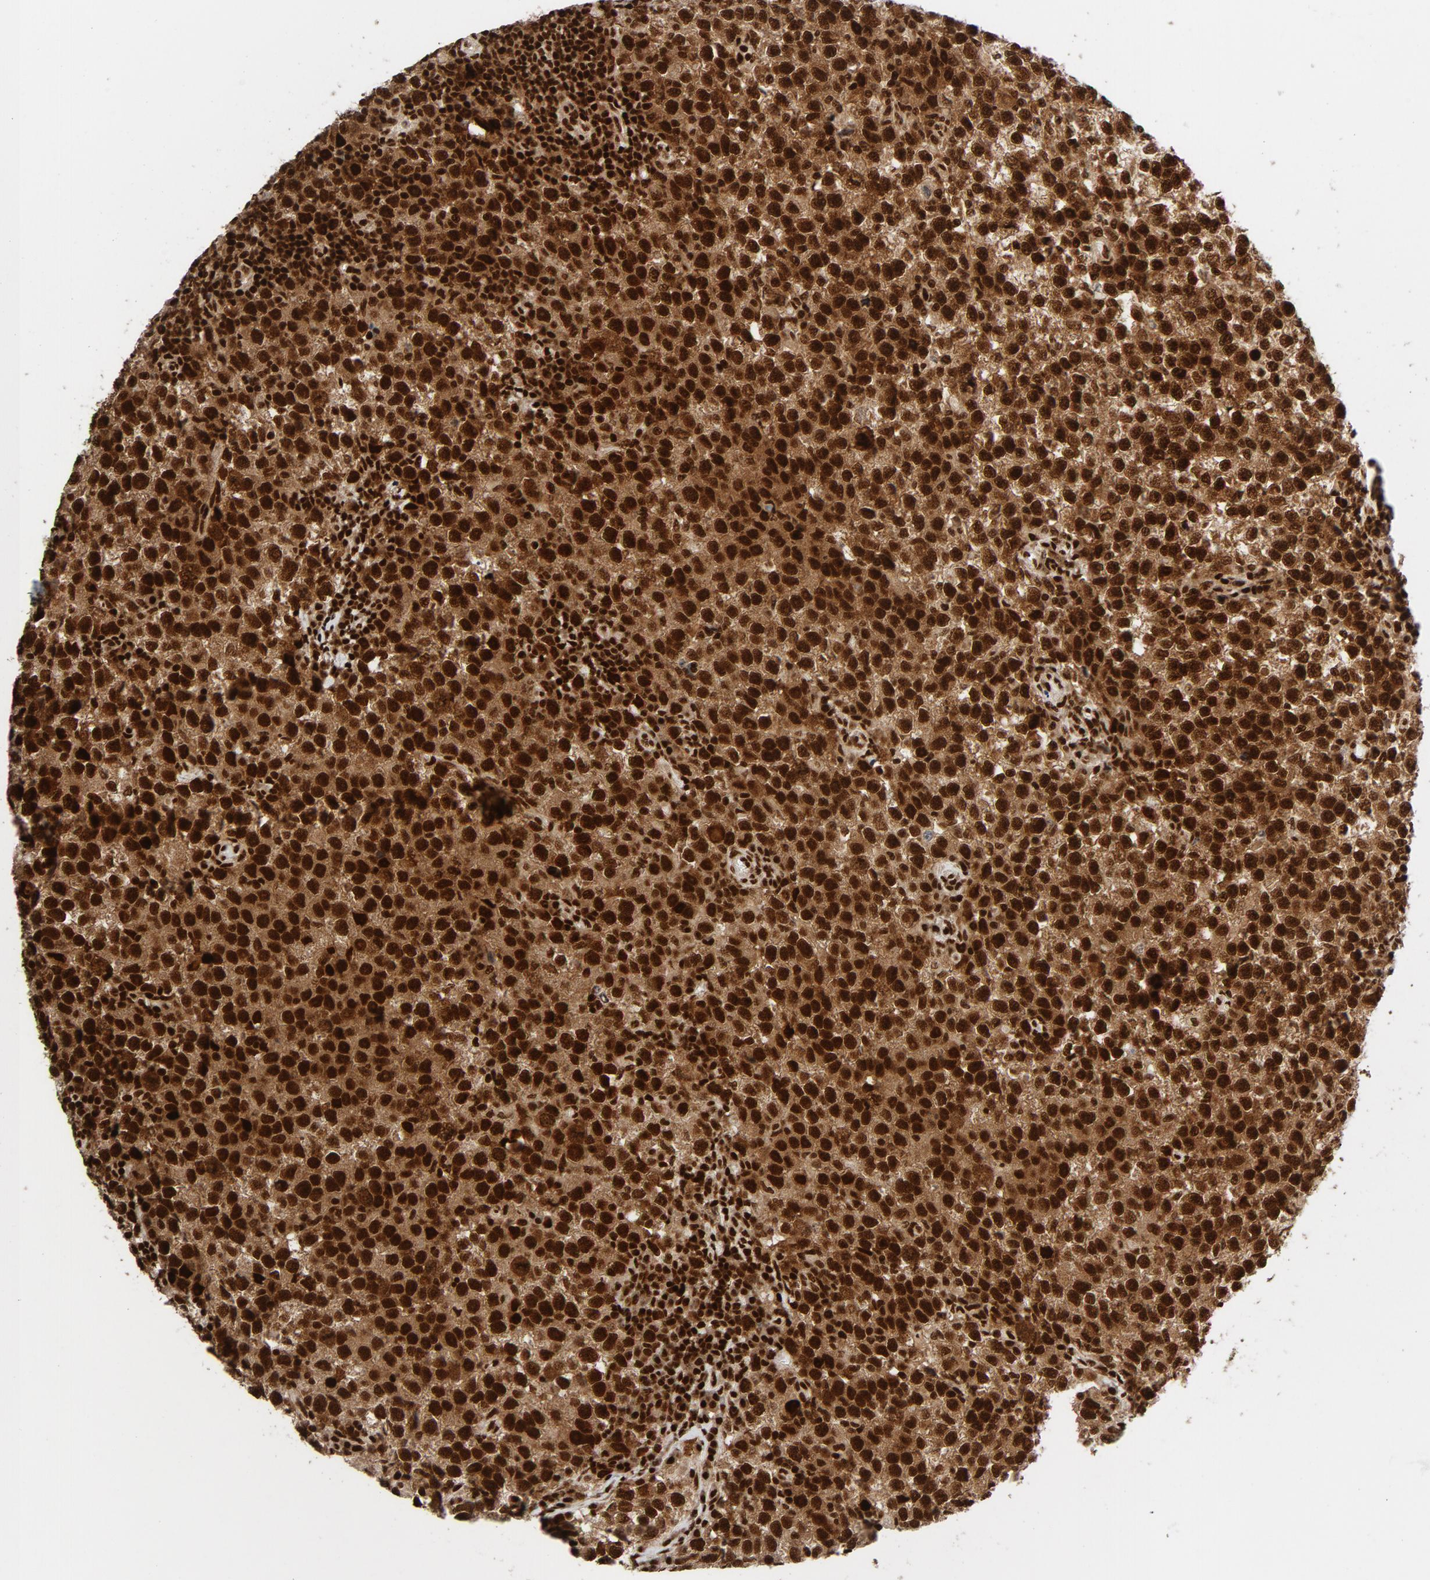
{"staining": {"intensity": "strong", "quantity": ">75%", "location": "nuclear"}, "tissue": "testis cancer", "cell_type": "Tumor cells", "image_type": "cancer", "snomed": [{"axis": "morphology", "description": "Seminoma, NOS"}, {"axis": "topography", "description": "Testis"}], "caption": "Testis seminoma stained with a protein marker shows strong staining in tumor cells.", "gene": "NFYB", "patient": {"sex": "male", "age": 43}}